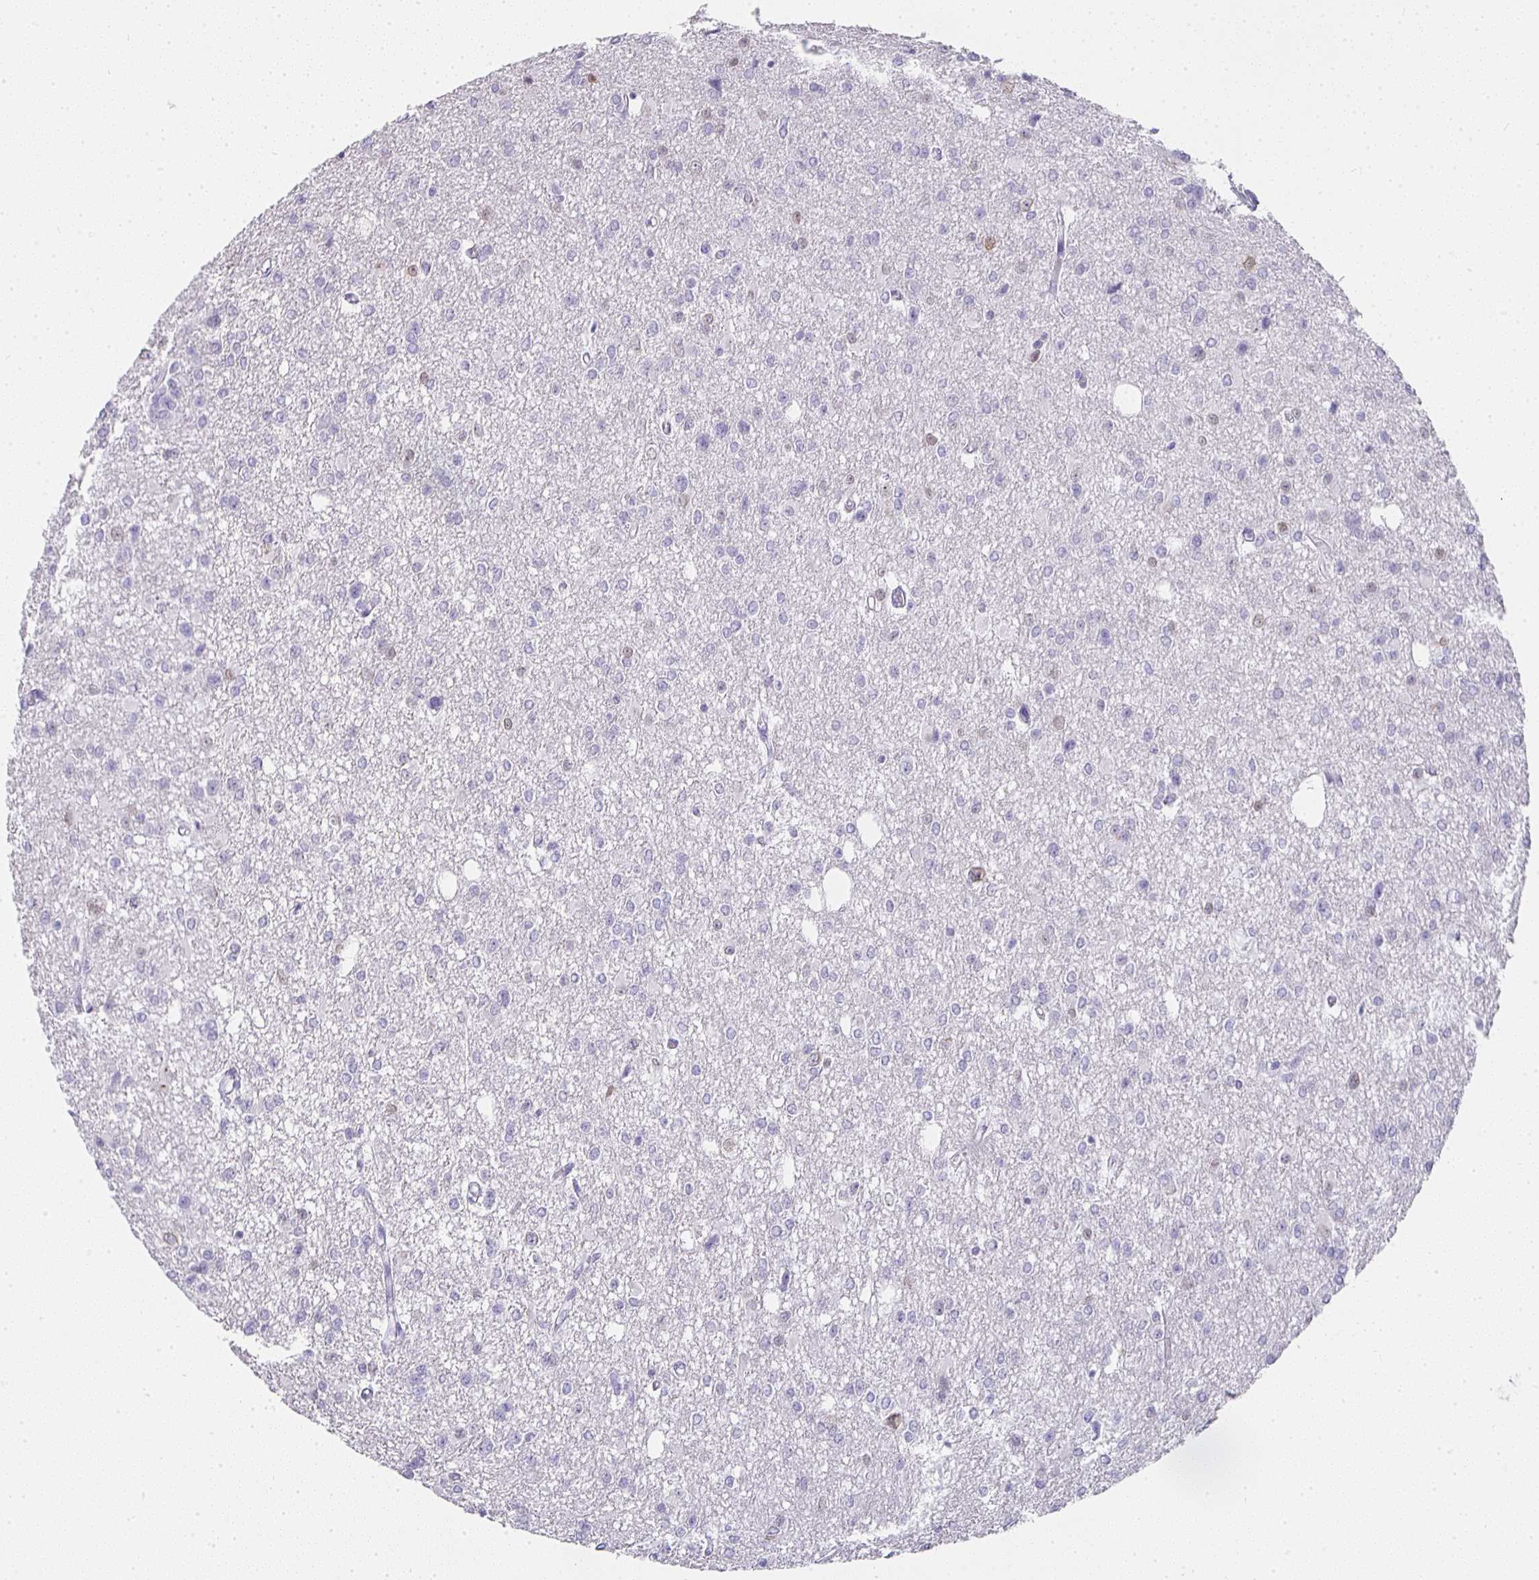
{"staining": {"intensity": "negative", "quantity": "none", "location": "none"}, "tissue": "glioma", "cell_type": "Tumor cells", "image_type": "cancer", "snomed": [{"axis": "morphology", "description": "Glioma, malignant, Low grade"}, {"axis": "topography", "description": "Brain"}], "caption": "This is an IHC photomicrograph of malignant glioma (low-grade). There is no staining in tumor cells.", "gene": "TPSD1", "patient": {"sex": "male", "age": 26}}